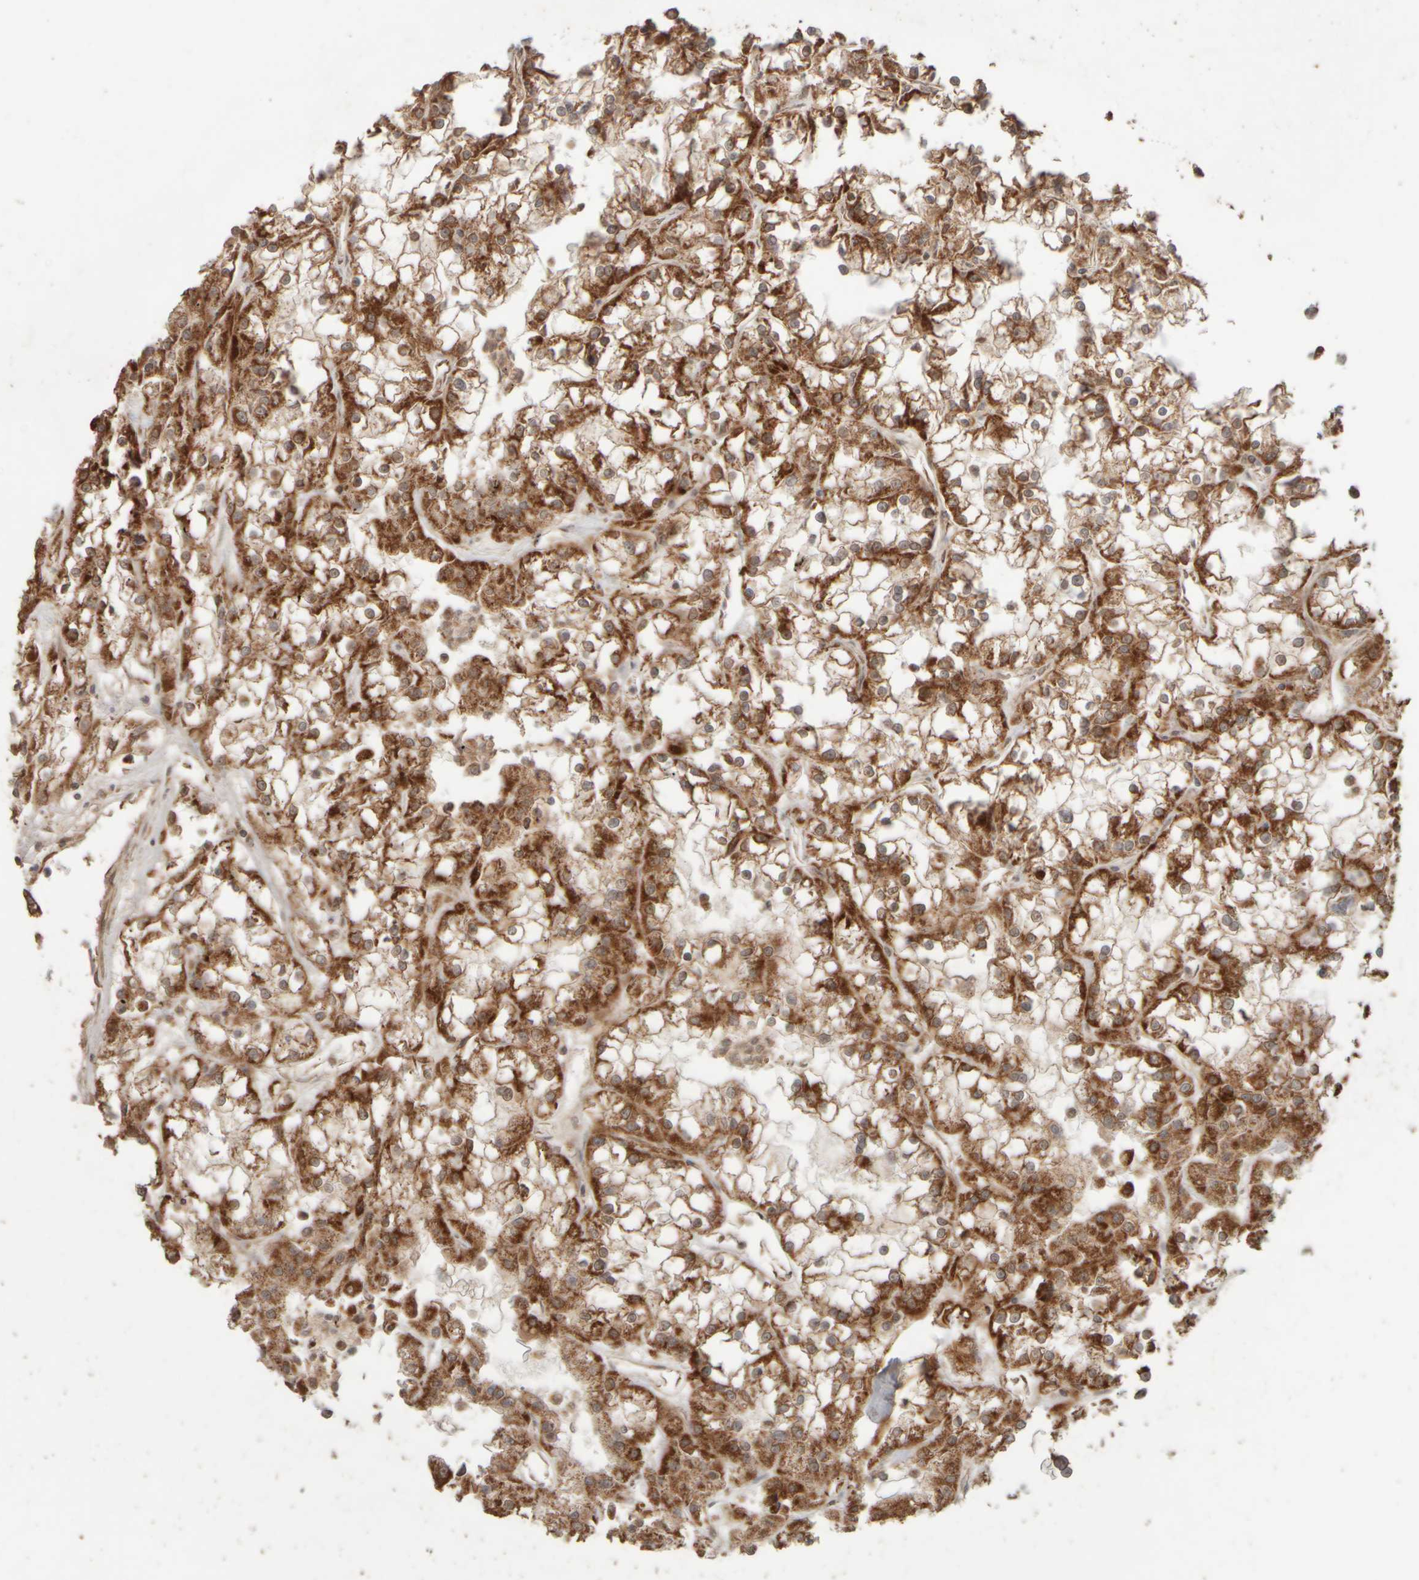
{"staining": {"intensity": "strong", "quantity": ">75%", "location": "cytoplasmic/membranous"}, "tissue": "renal cancer", "cell_type": "Tumor cells", "image_type": "cancer", "snomed": [{"axis": "morphology", "description": "Adenocarcinoma, NOS"}, {"axis": "topography", "description": "Kidney"}], "caption": "Immunohistochemistry (IHC) staining of adenocarcinoma (renal), which demonstrates high levels of strong cytoplasmic/membranous staining in about >75% of tumor cells indicating strong cytoplasmic/membranous protein positivity. The staining was performed using DAB (brown) for protein detection and nuclei were counterstained in hematoxylin (blue).", "gene": "EIF2B3", "patient": {"sex": "female", "age": 52}}